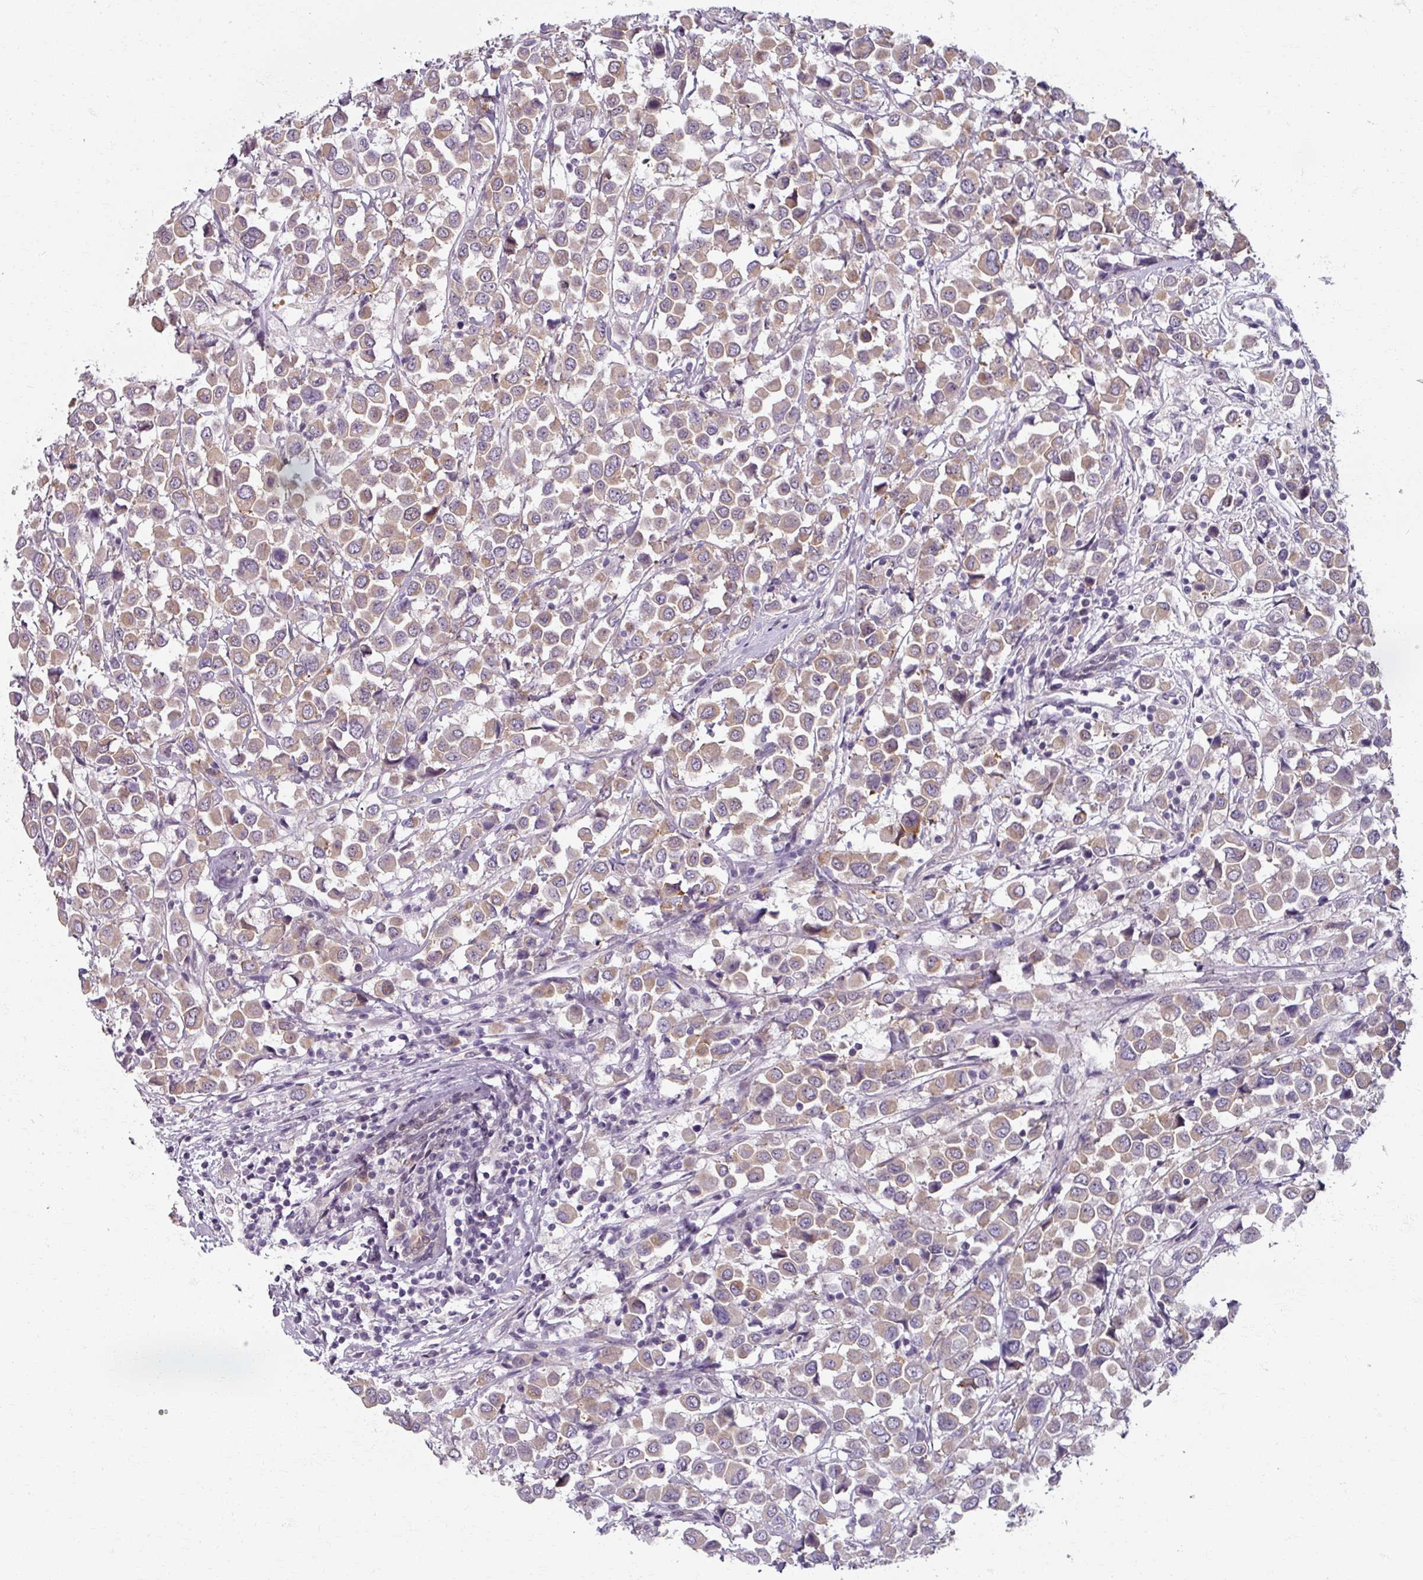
{"staining": {"intensity": "weak", "quantity": ">75%", "location": "cytoplasmic/membranous"}, "tissue": "breast cancer", "cell_type": "Tumor cells", "image_type": "cancer", "snomed": [{"axis": "morphology", "description": "Duct carcinoma"}, {"axis": "topography", "description": "Breast"}], "caption": "There is low levels of weak cytoplasmic/membranous positivity in tumor cells of breast infiltrating ductal carcinoma, as demonstrated by immunohistochemical staining (brown color).", "gene": "RIPOR3", "patient": {"sex": "female", "age": 61}}